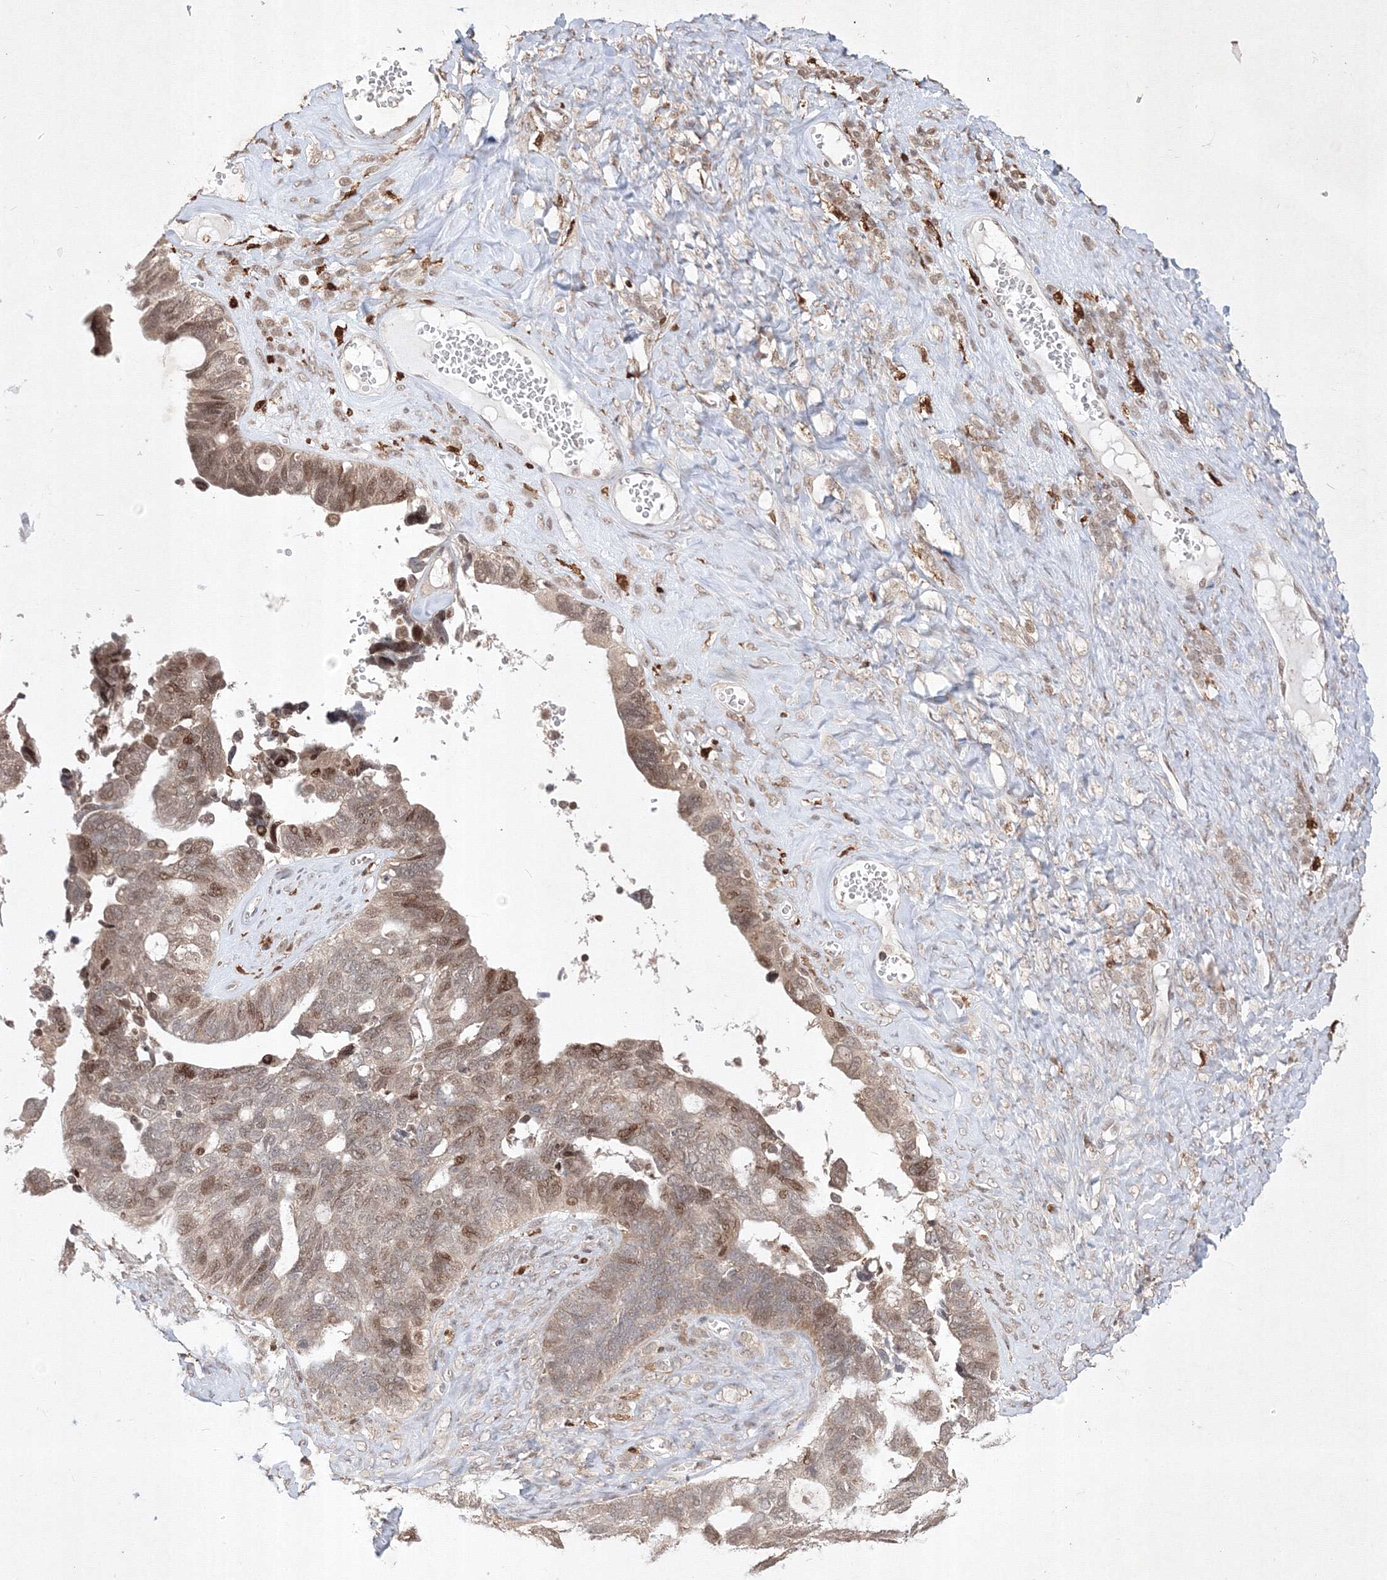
{"staining": {"intensity": "moderate", "quantity": ">75%", "location": "cytoplasmic/membranous,nuclear"}, "tissue": "ovarian cancer", "cell_type": "Tumor cells", "image_type": "cancer", "snomed": [{"axis": "morphology", "description": "Cystadenocarcinoma, serous, NOS"}, {"axis": "topography", "description": "Ovary"}], "caption": "Immunohistochemical staining of human ovarian cancer (serous cystadenocarcinoma) shows moderate cytoplasmic/membranous and nuclear protein staining in about >75% of tumor cells. Ihc stains the protein of interest in brown and the nuclei are stained blue.", "gene": "TAB1", "patient": {"sex": "female", "age": 79}}